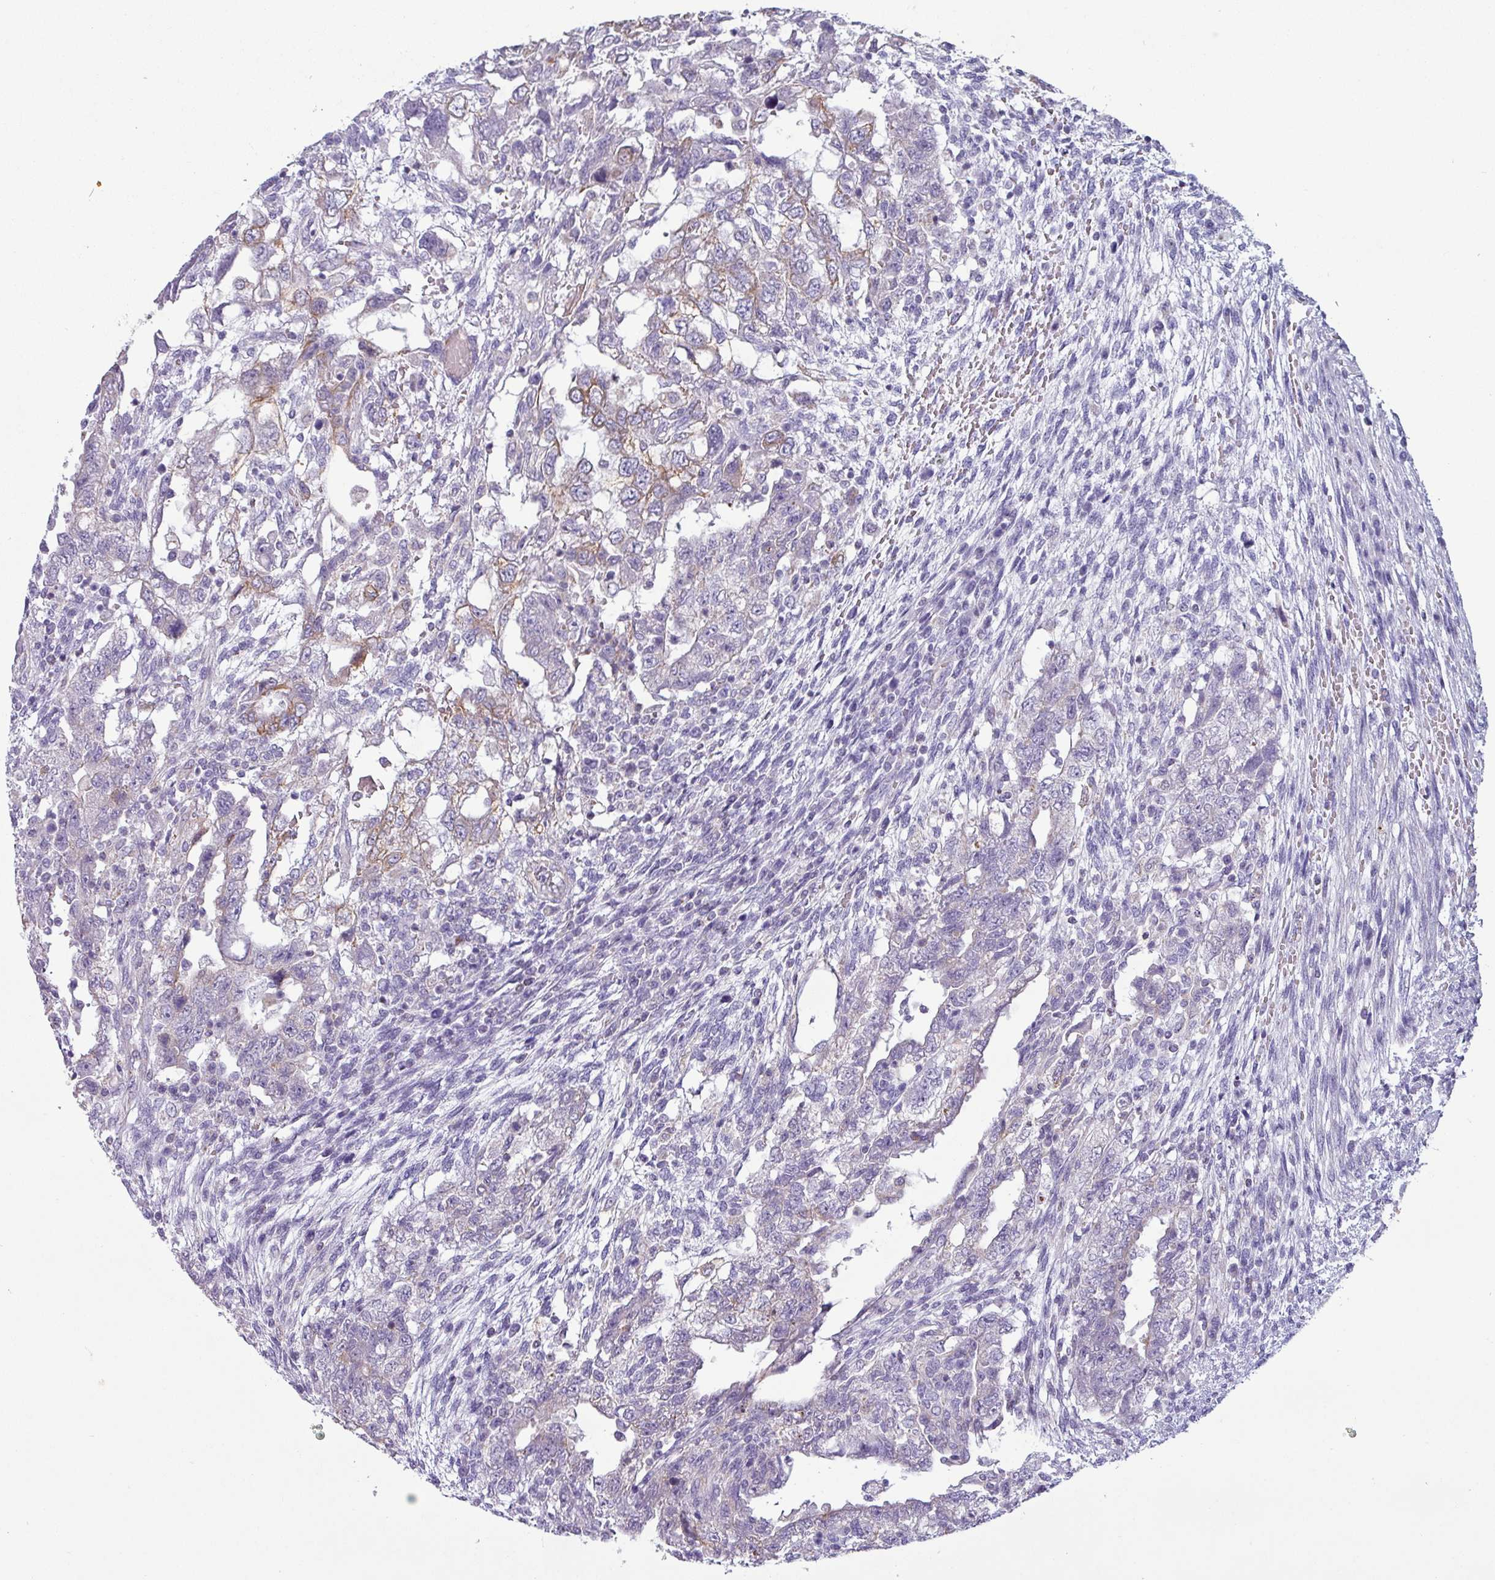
{"staining": {"intensity": "weak", "quantity": "<25%", "location": "cytoplasmic/membranous"}, "tissue": "testis cancer", "cell_type": "Tumor cells", "image_type": "cancer", "snomed": [{"axis": "morphology", "description": "Carcinoma, Embryonal, NOS"}, {"axis": "topography", "description": "Testis"}], "caption": "This is a micrograph of immunohistochemistry staining of embryonal carcinoma (testis), which shows no staining in tumor cells.", "gene": "CAMK1", "patient": {"sex": "male", "age": 26}}